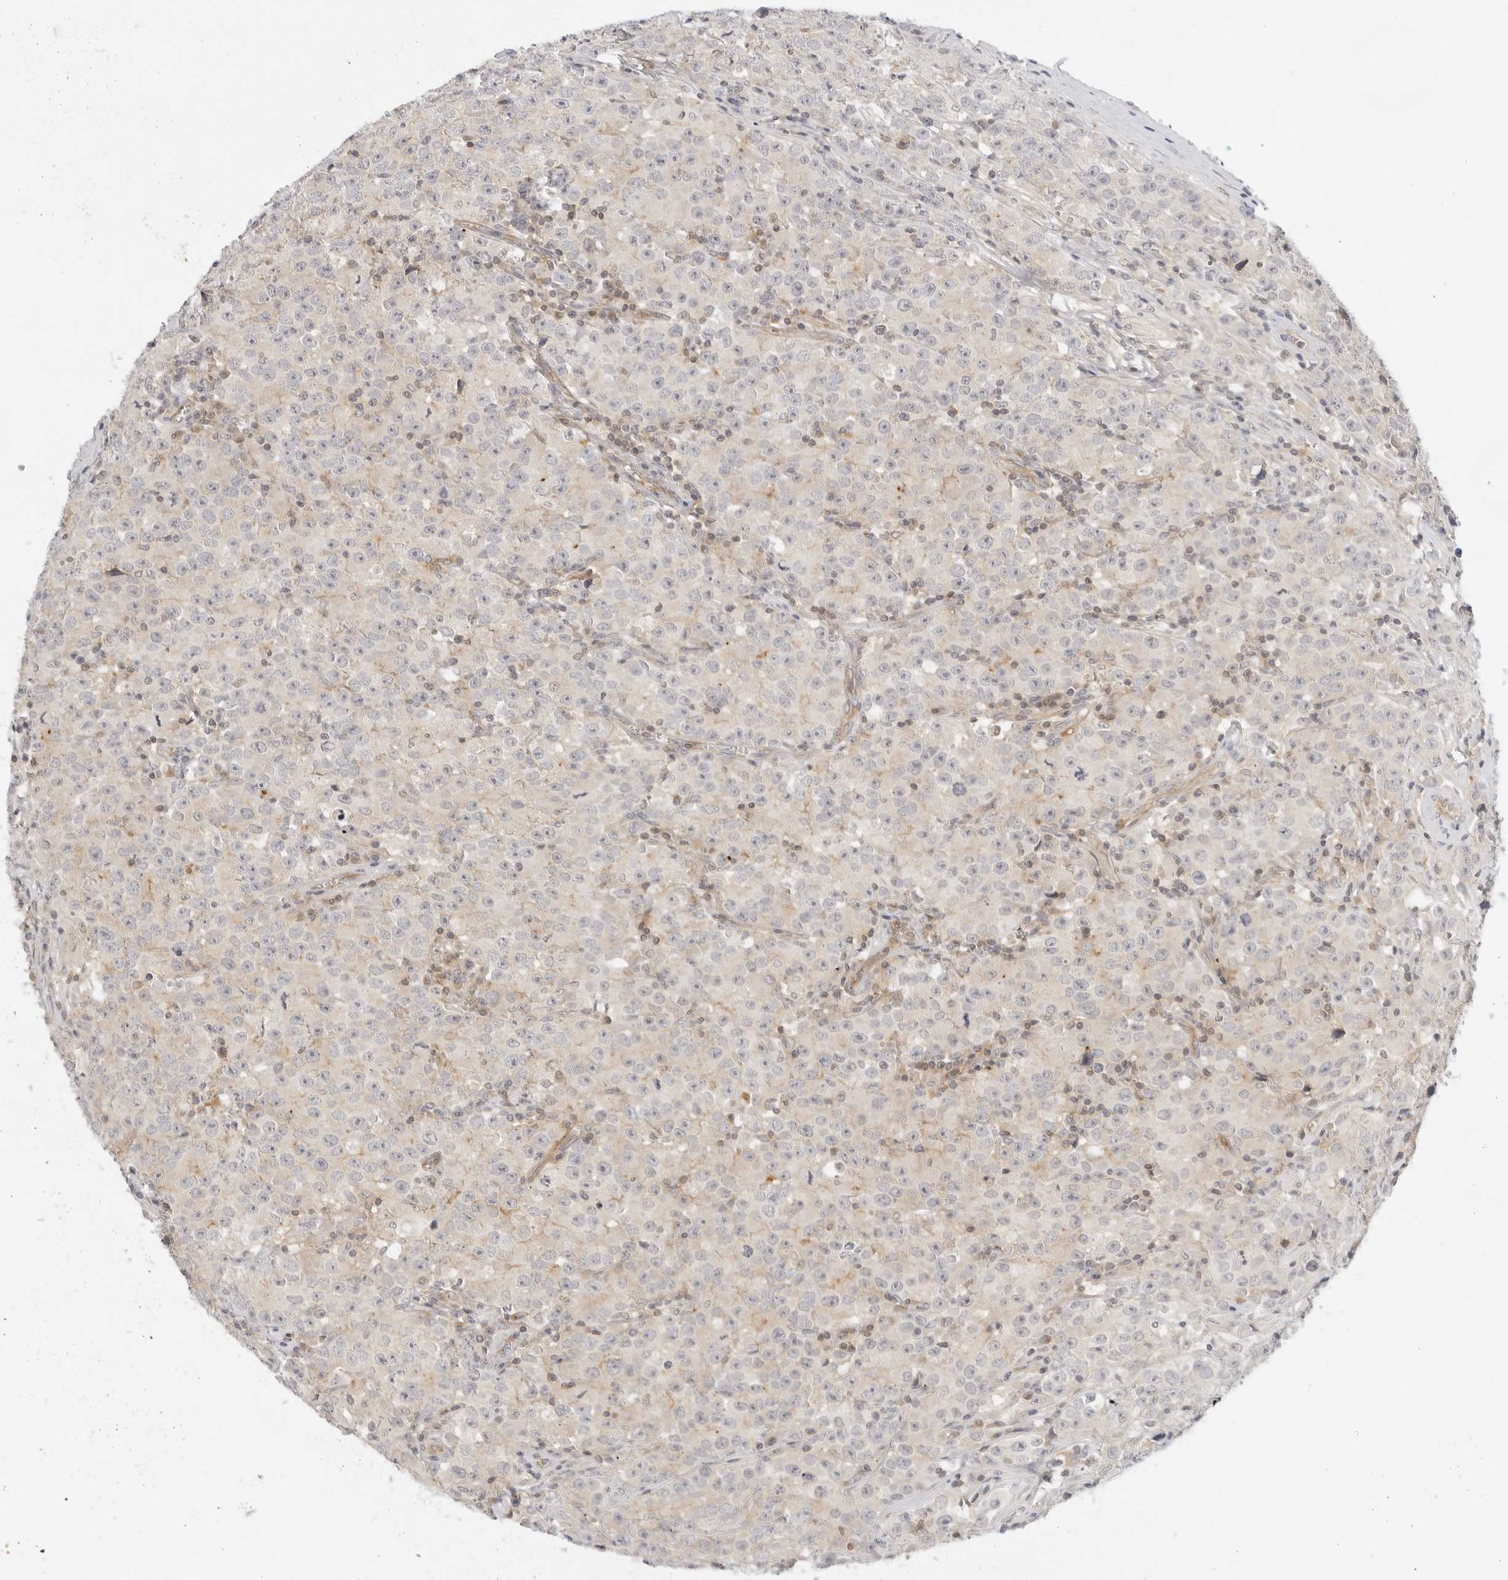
{"staining": {"intensity": "moderate", "quantity": "<25%", "location": "cytoplasmic/membranous"}, "tissue": "testis cancer", "cell_type": "Tumor cells", "image_type": "cancer", "snomed": [{"axis": "morphology", "description": "Seminoma, NOS"}, {"axis": "morphology", "description": "Carcinoma, Embryonal, NOS"}, {"axis": "topography", "description": "Testis"}], "caption": "Immunohistochemical staining of testis cancer (seminoma) reveals moderate cytoplasmic/membranous protein positivity in about <25% of tumor cells.", "gene": "OSCP1", "patient": {"sex": "male", "age": 43}}